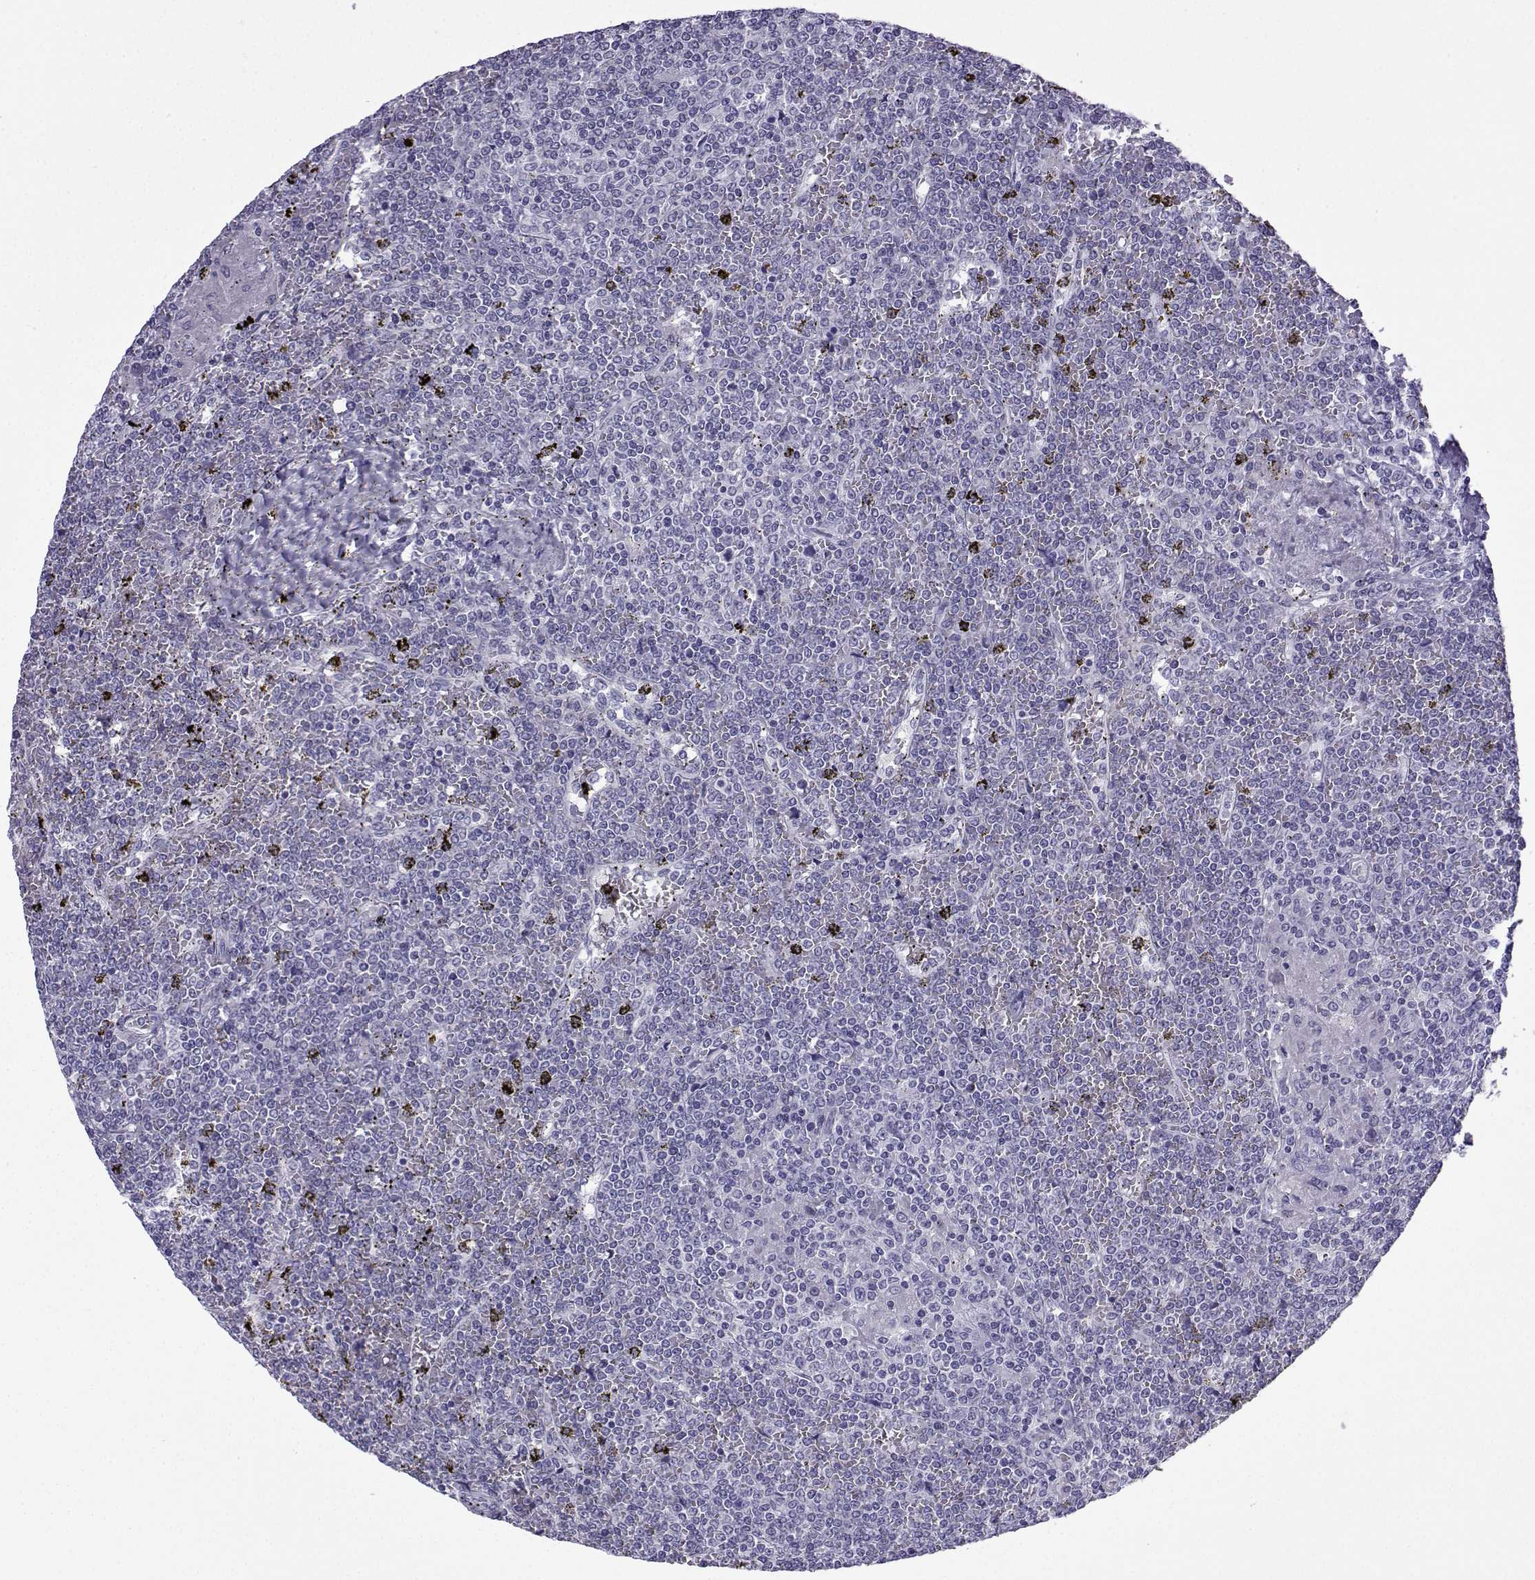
{"staining": {"intensity": "negative", "quantity": "none", "location": "none"}, "tissue": "lymphoma", "cell_type": "Tumor cells", "image_type": "cancer", "snomed": [{"axis": "morphology", "description": "Malignant lymphoma, non-Hodgkin's type, Low grade"}, {"axis": "topography", "description": "Spleen"}], "caption": "Malignant lymphoma, non-Hodgkin's type (low-grade) was stained to show a protein in brown. There is no significant staining in tumor cells. Nuclei are stained in blue.", "gene": "ACRBP", "patient": {"sex": "female", "age": 19}}